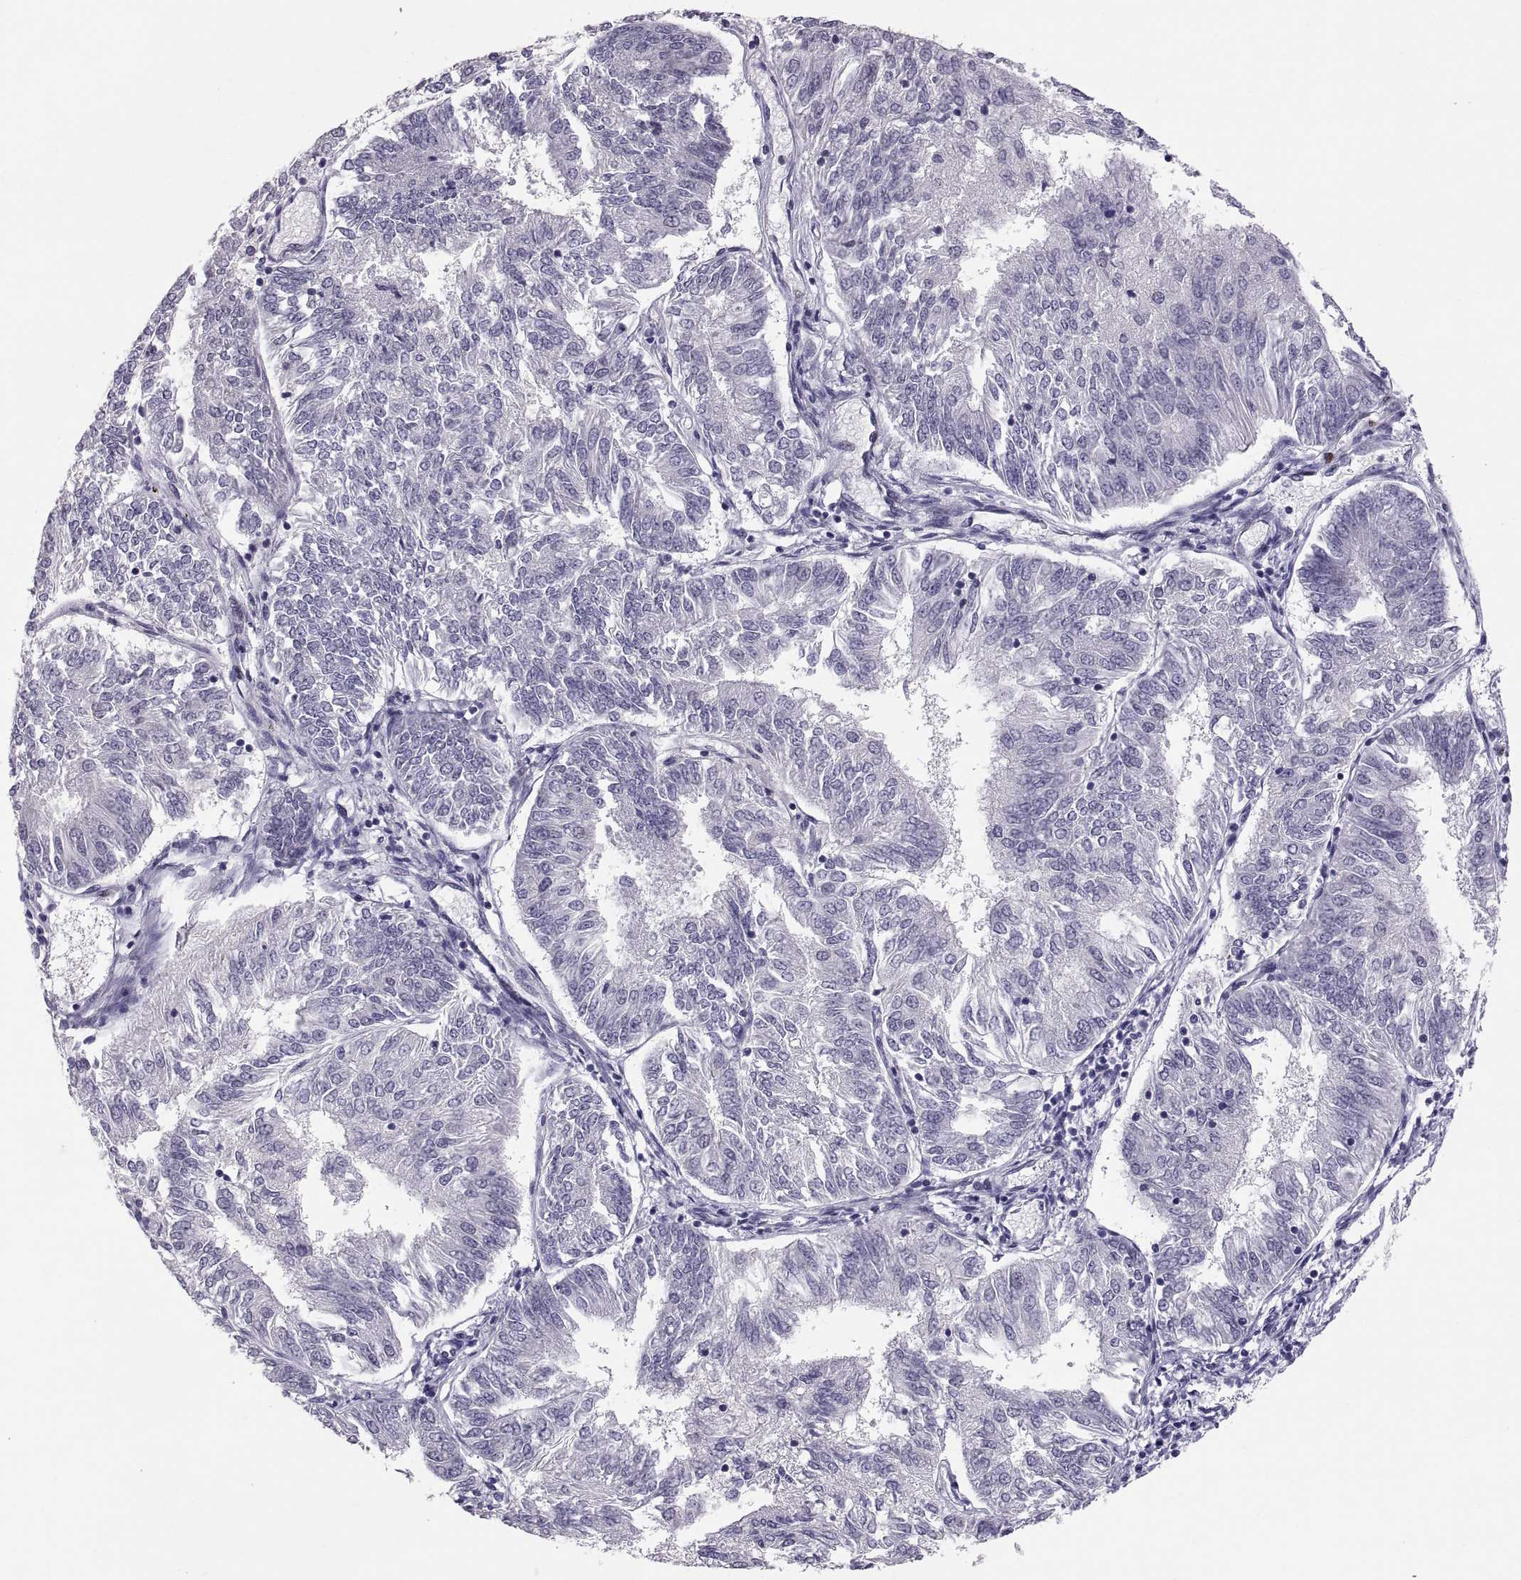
{"staining": {"intensity": "negative", "quantity": "none", "location": "none"}, "tissue": "endometrial cancer", "cell_type": "Tumor cells", "image_type": "cancer", "snomed": [{"axis": "morphology", "description": "Adenocarcinoma, NOS"}, {"axis": "topography", "description": "Endometrium"}], "caption": "The image exhibits no significant expression in tumor cells of endometrial cancer (adenocarcinoma).", "gene": "PTN", "patient": {"sex": "female", "age": 58}}